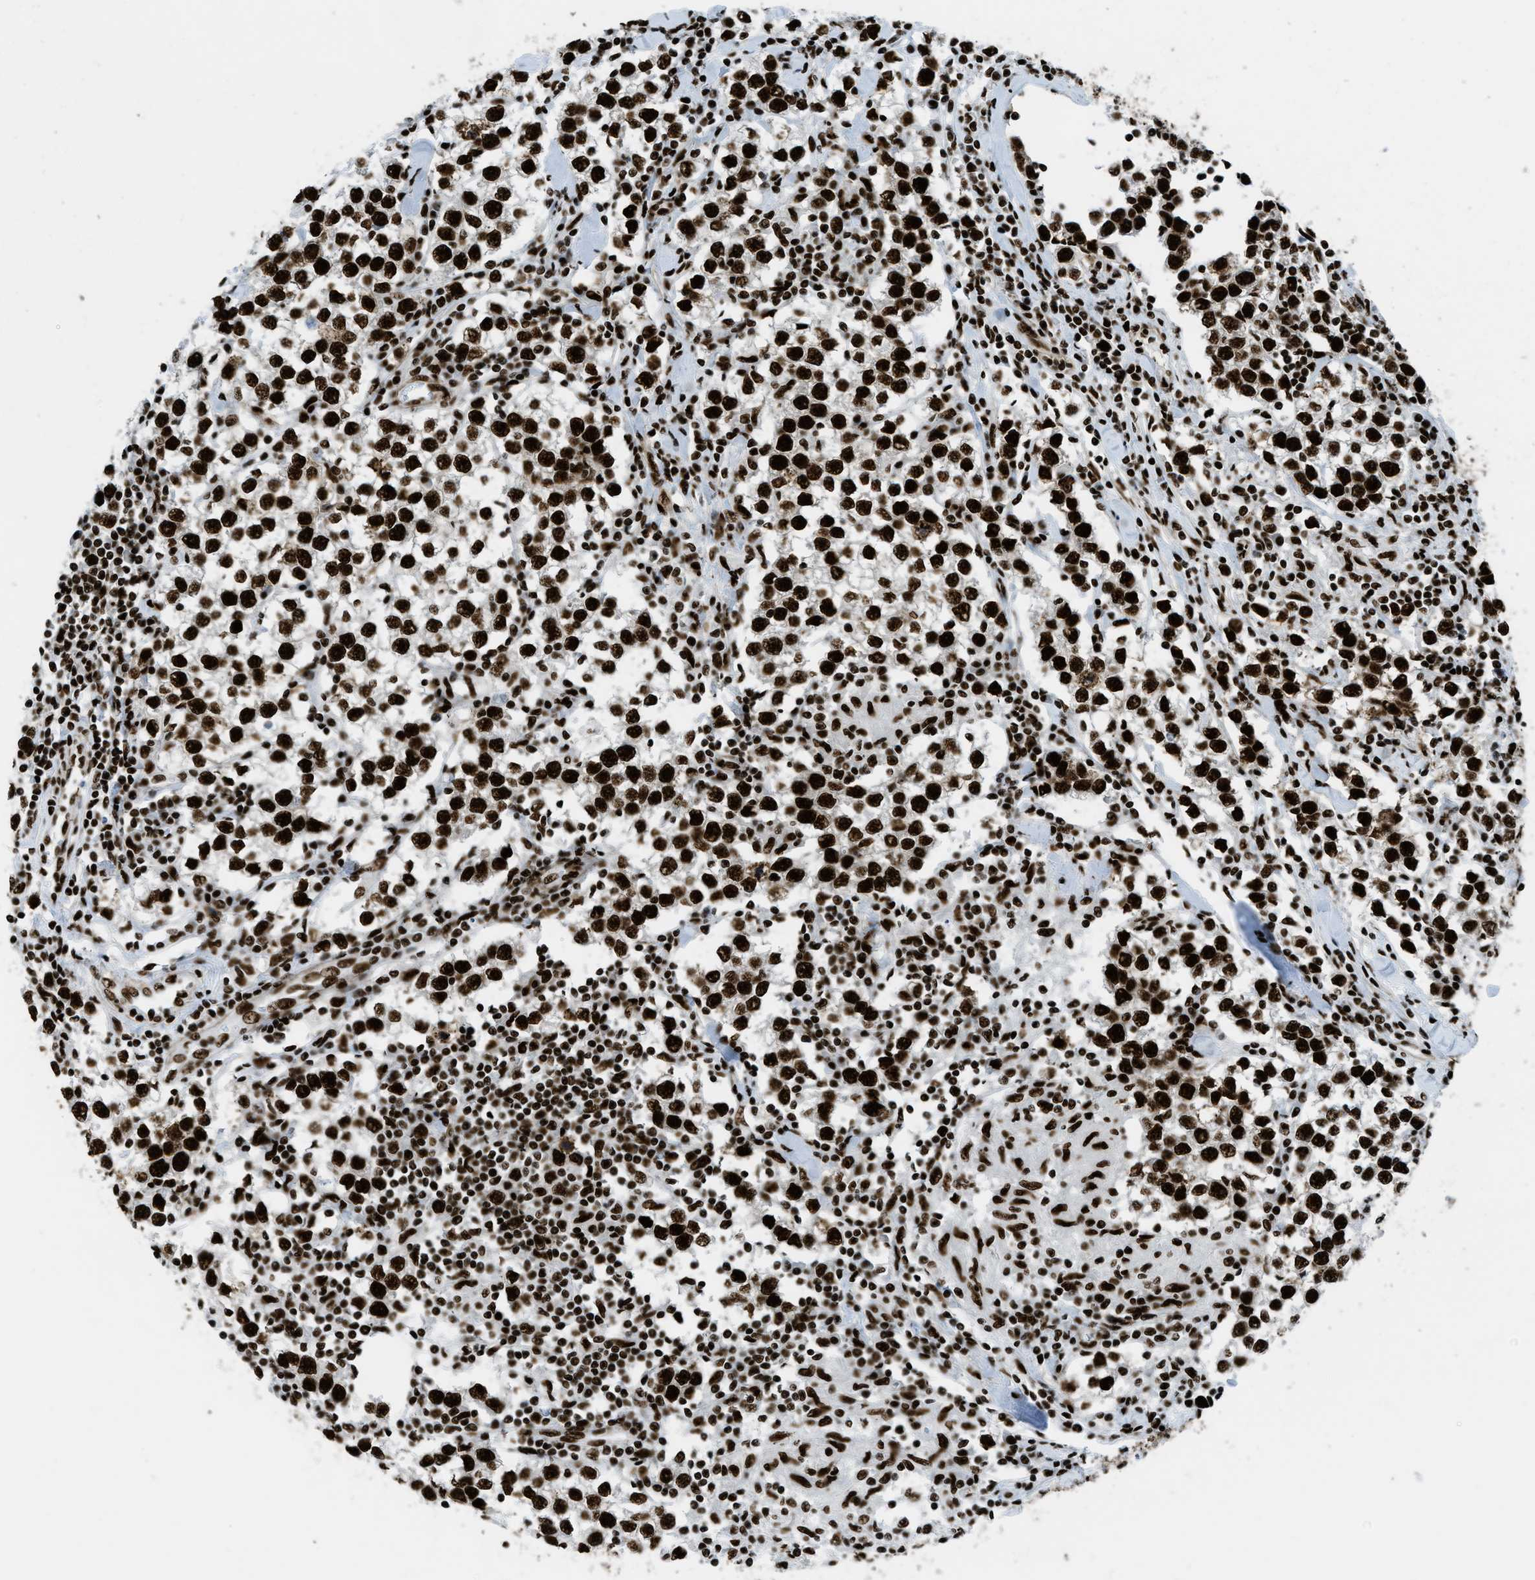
{"staining": {"intensity": "strong", "quantity": ">75%", "location": "nuclear"}, "tissue": "testis cancer", "cell_type": "Tumor cells", "image_type": "cancer", "snomed": [{"axis": "morphology", "description": "Seminoma, NOS"}, {"axis": "morphology", "description": "Carcinoma, Embryonal, NOS"}, {"axis": "topography", "description": "Testis"}], "caption": "High-power microscopy captured an immunohistochemistry photomicrograph of testis embryonal carcinoma, revealing strong nuclear expression in about >75% of tumor cells. (DAB = brown stain, brightfield microscopy at high magnification).", "gene": "ZNF207", "patient": {"sex": "male", "age": 36}}